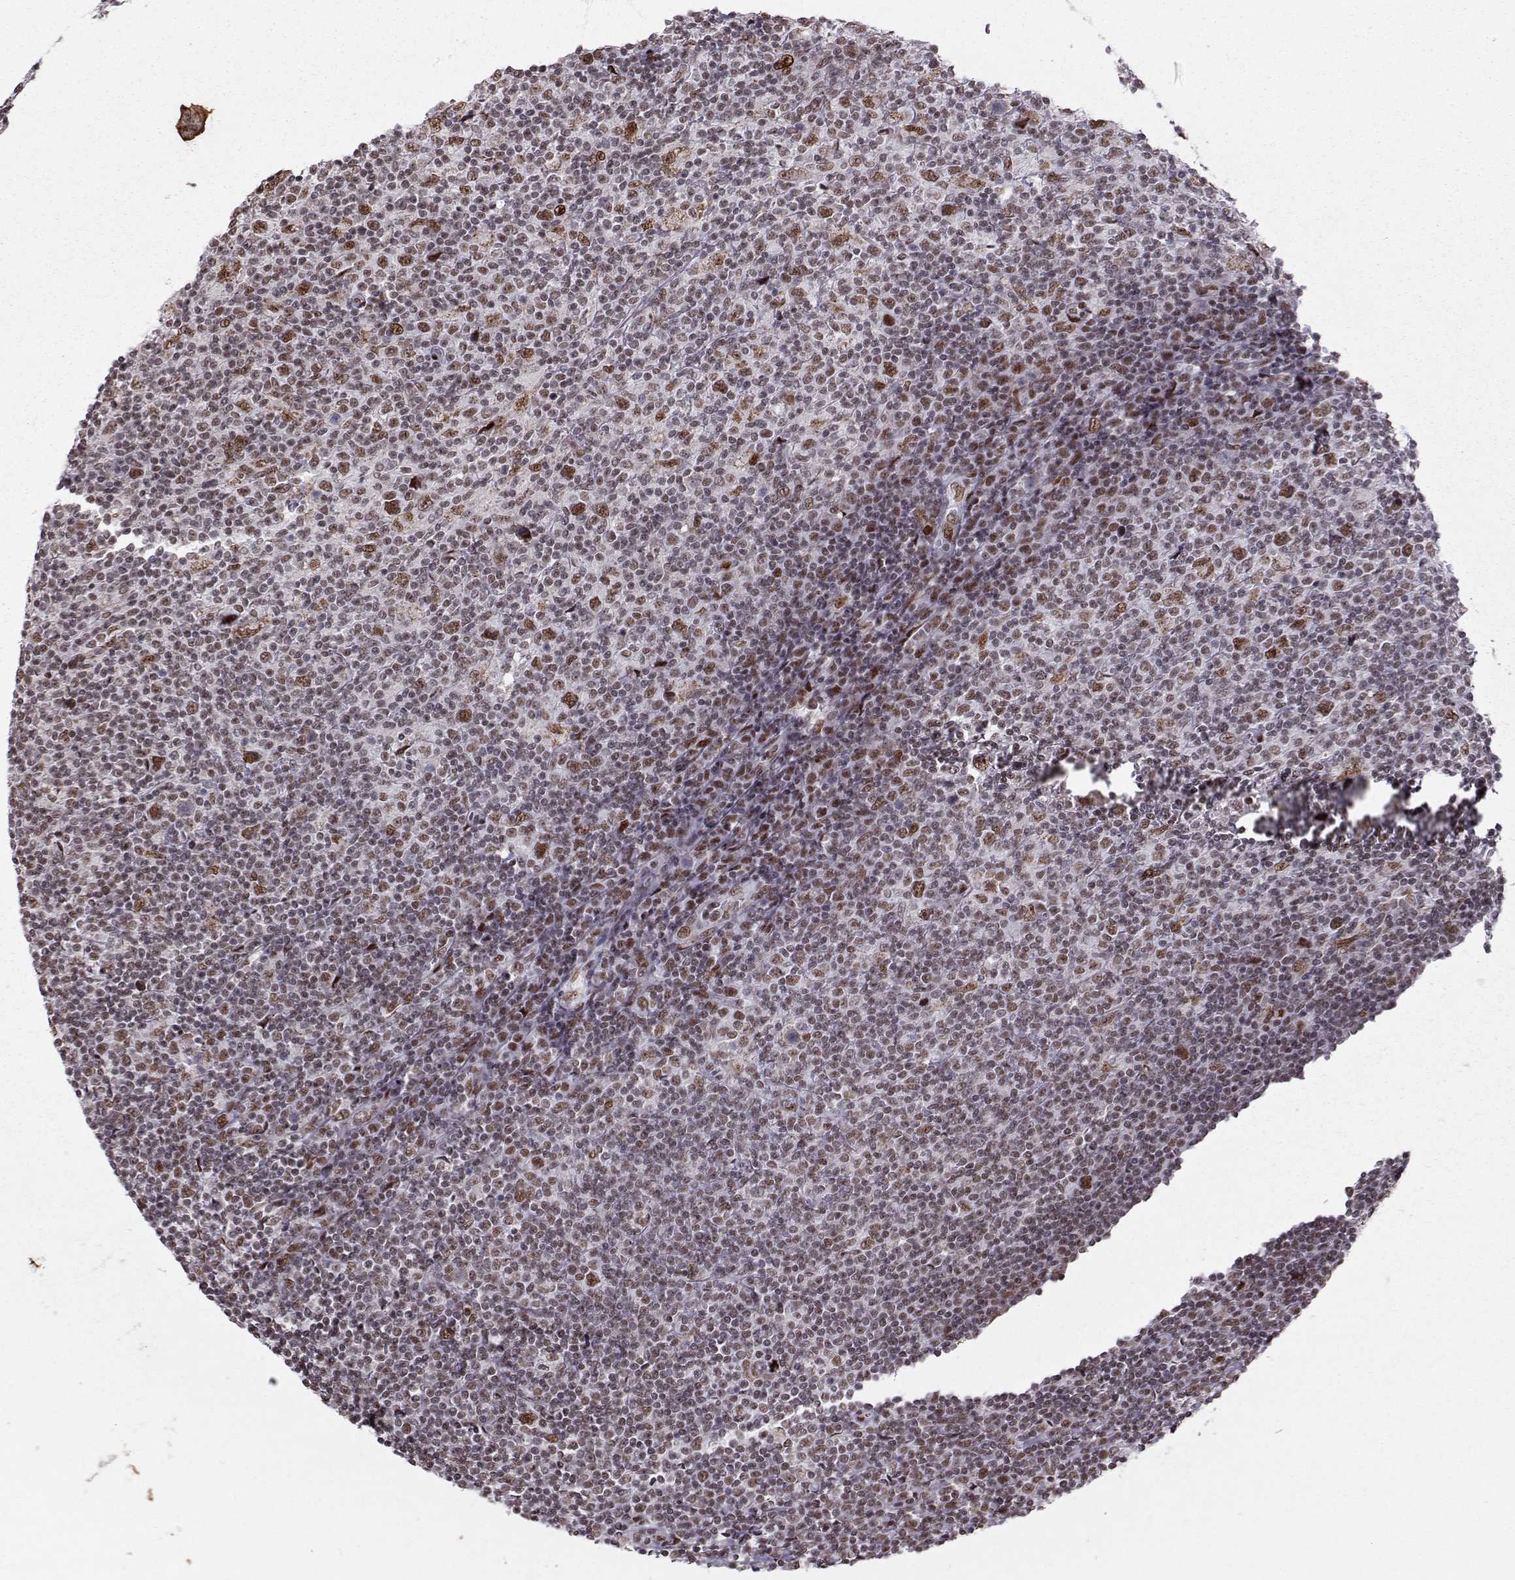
{"staining": {"intensity": "strong", "quantity": ">75%", "location": "nuclear"}, "tissue": "lymphoma", "cell_type": "Tumor cells", "image_type": "cancer", "snomed": [{"axis": "morphology", "description": "Hodgkin's disease, NOS"}, {"axis": "topography", "description": "Lymph node"}], "caption": "Approximately >75% of tumor cells in human lymphoma display strong nuclear protein expression as visualized by brown immunohistochemical staining.", "gene": "SNAPC2", "patient": {"sex": "male", "age": 40}}